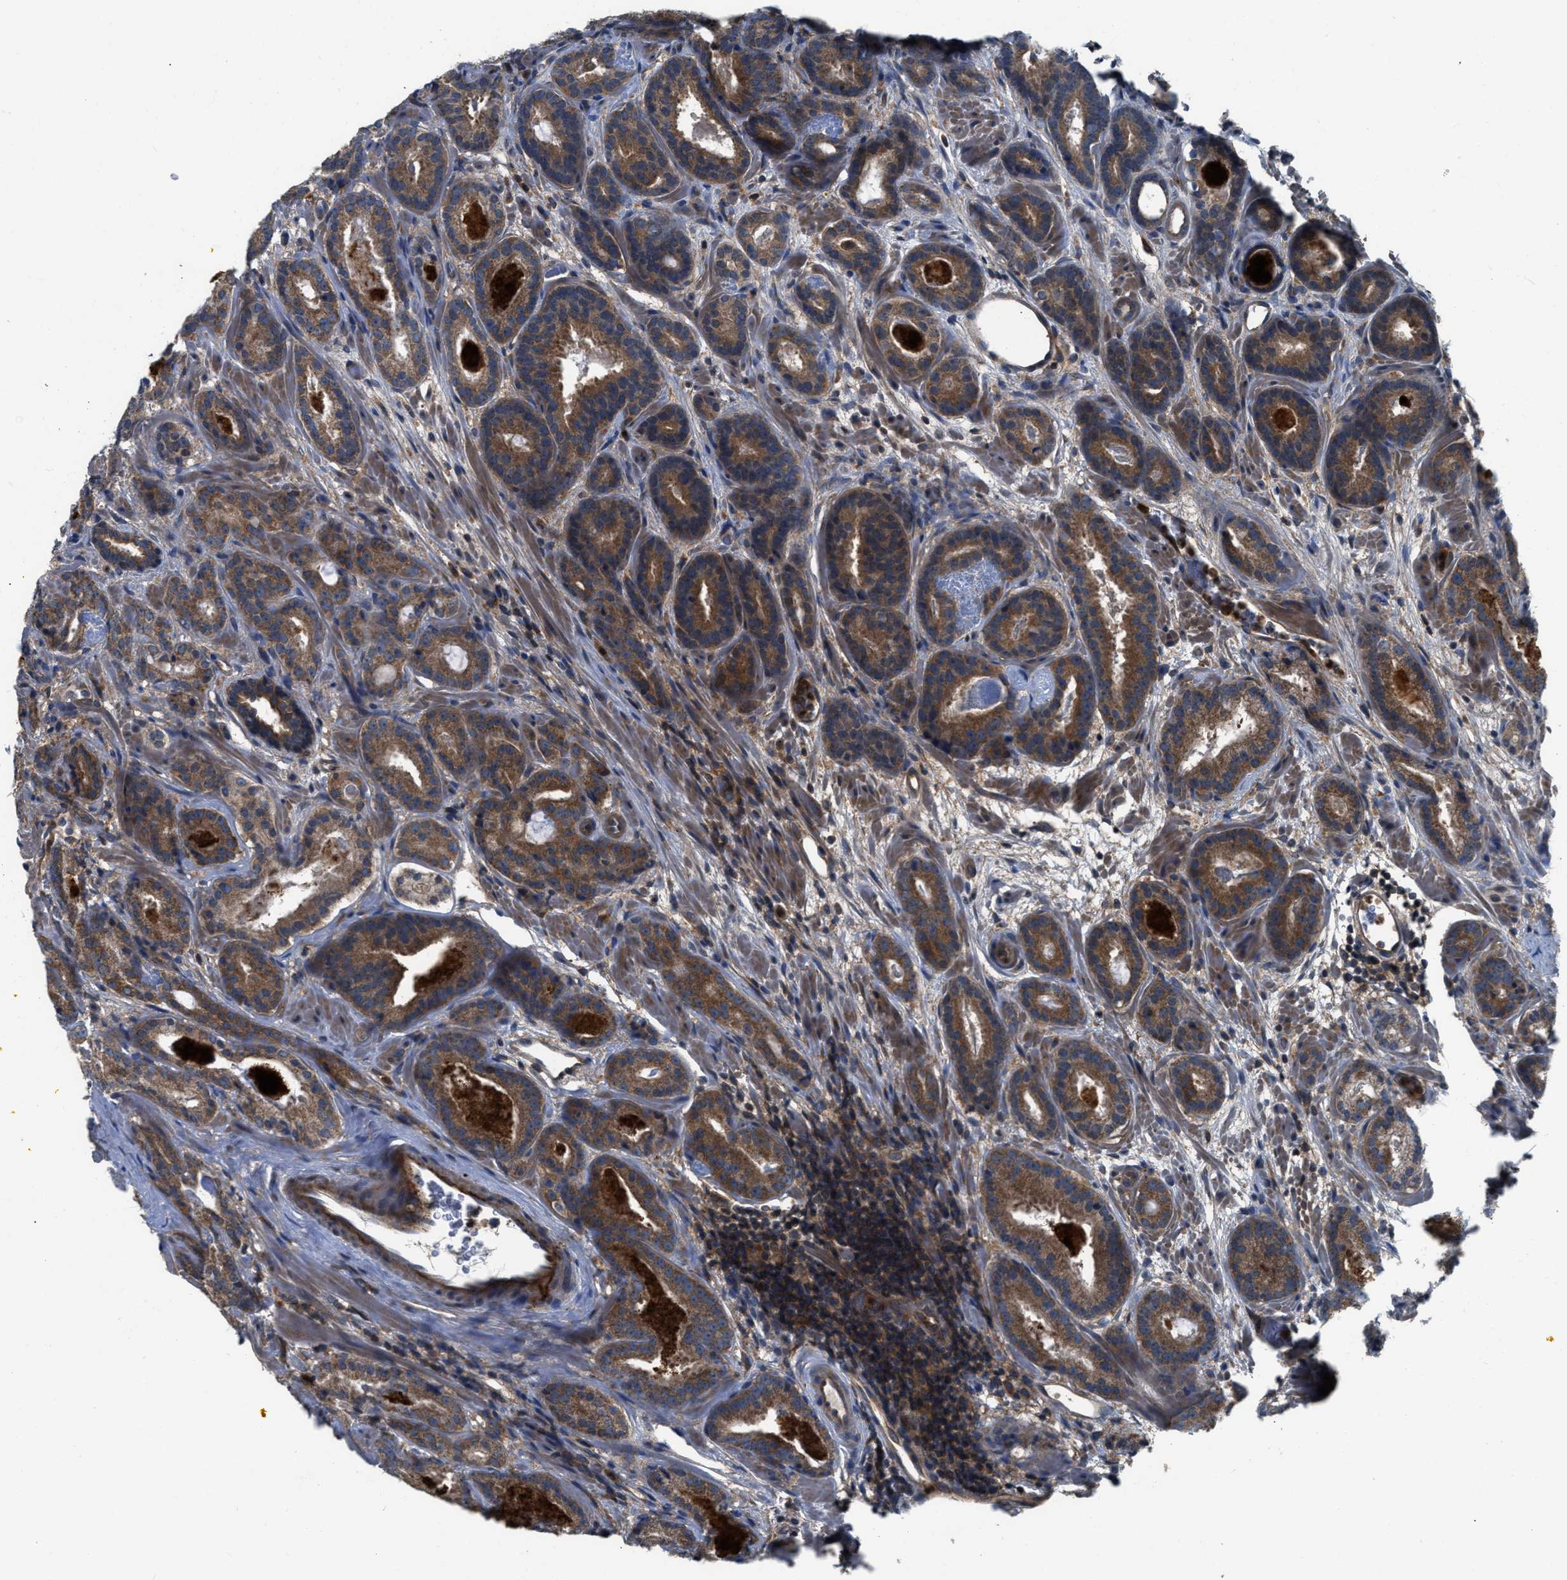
{"staining": {"intensity": "strong", "quantity": ">75%", "location": "cytoplasmic/membranous"}, "tissue": "prostate cancer", "cell_type": "Tumor cells", "image_type": "cancer", "snomed": [{"axis": "morphology", "description": "Adenocarcinoma, Low grade"}, {"axis": "topography", "description": "Prostate"}], "caption": "IHC staining of prostate low-grade adenocarcinoma, which demonstrates high levels of strong cytoplasmic/membranous staining in approximately >75% of tumor cells indicating strong cytoplasmic/membranous protein positivity. The staining was performed using DAB (3,3'-diaminobenzidine) (brown) for protein detection and nuclei were counterstained in hematoxylin (blue).", "gene": "USP25", "patient": {"sex": "male", "age": 69}}